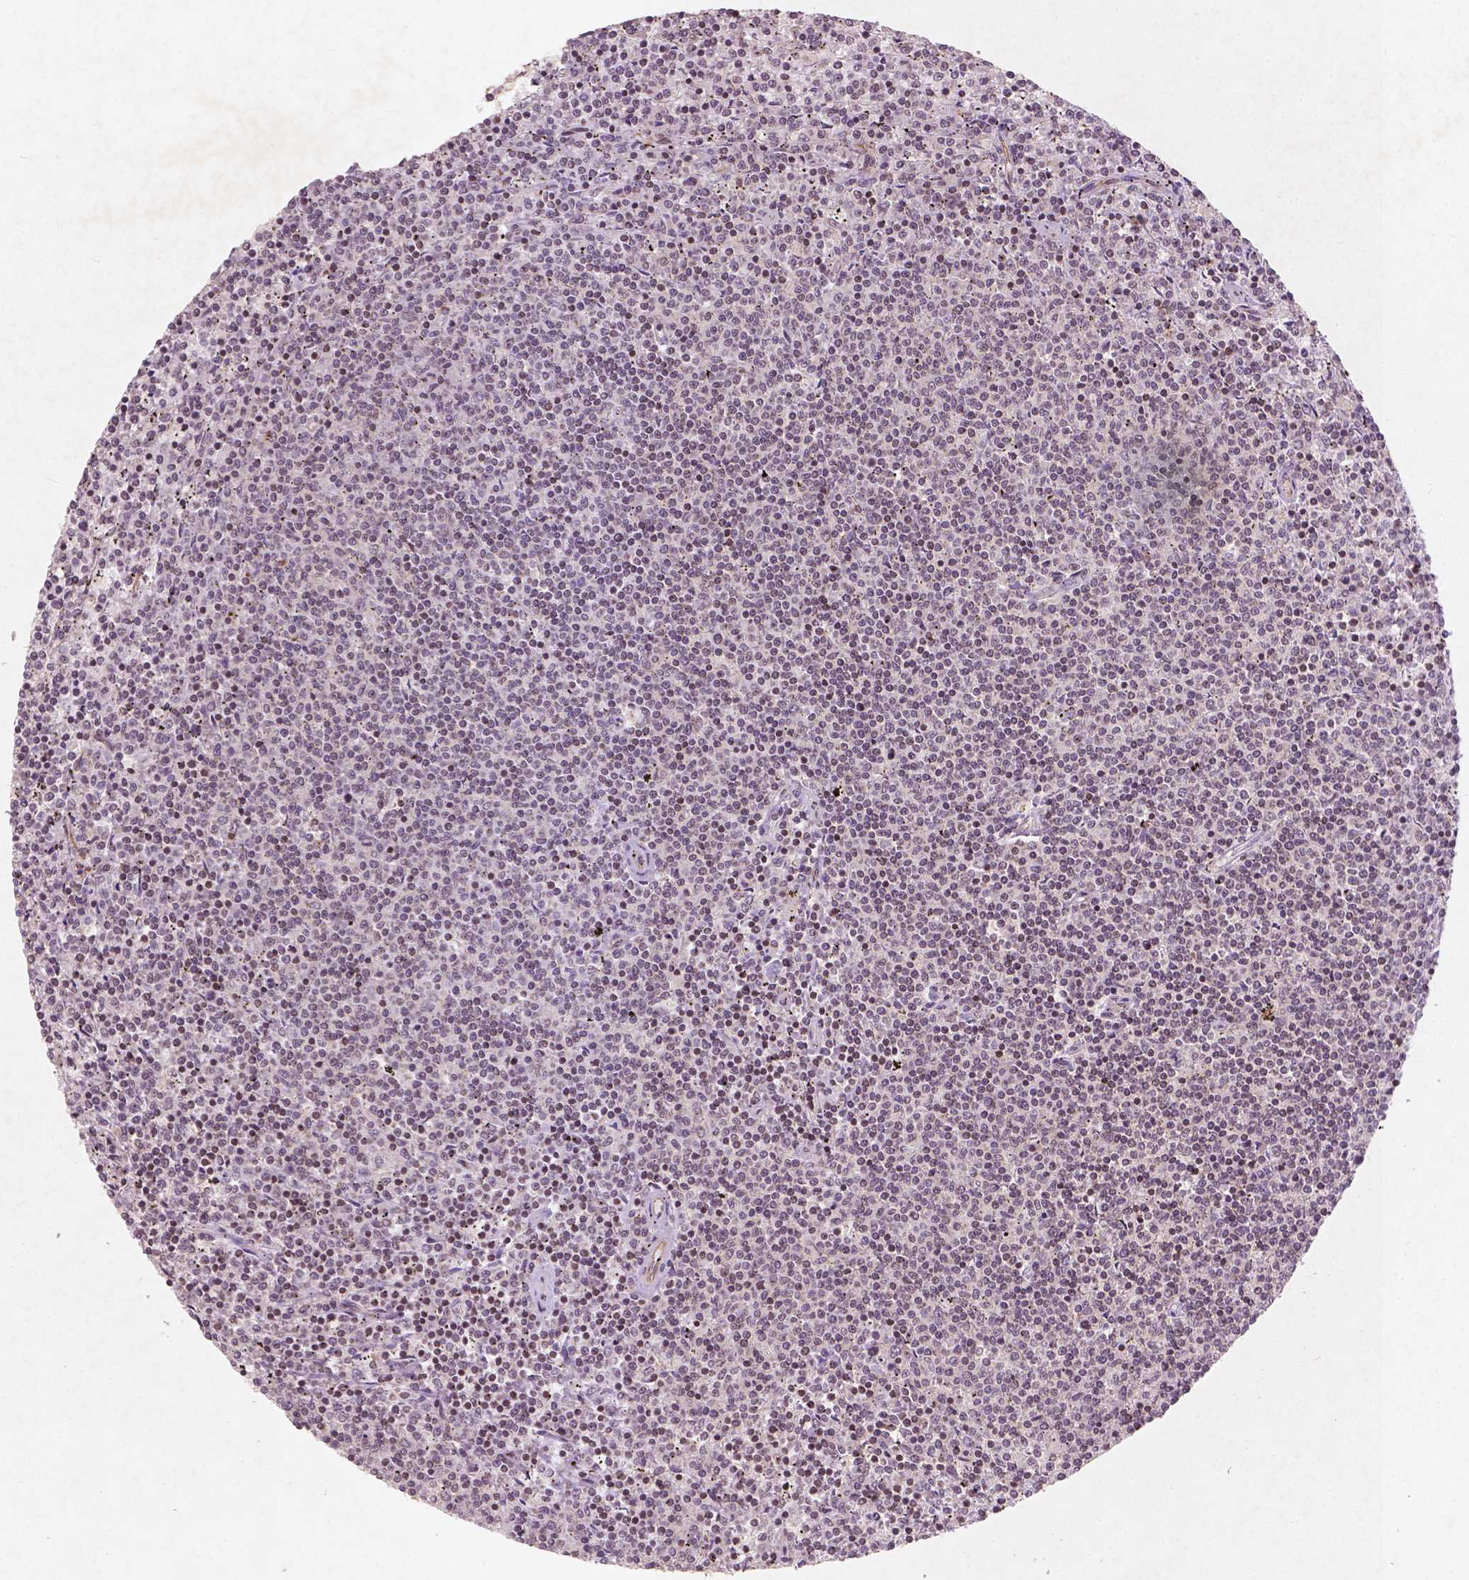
{"staining": {"intensity": "negative", "quantity": "none", "location": "none"}, "tissue": "lymphoma", "cell_type": "Tumor cells", "image_type": "cancer", "snomed": [{"axis": "morphology", "description": "Malignant lymphoma, non-Hodgkin's type, Low grade"}, {"axis": "topography", "description": "Spleen"}], "caption": "Human malignant lymphoma, non-Hodgkin's type (low-grade) stained for a protein using immunohistochemistry (IHC) demonstrates no positivity in tumor cells.", "gene": "SMAD2", "patient": {"sex": "female", "age": 50}}